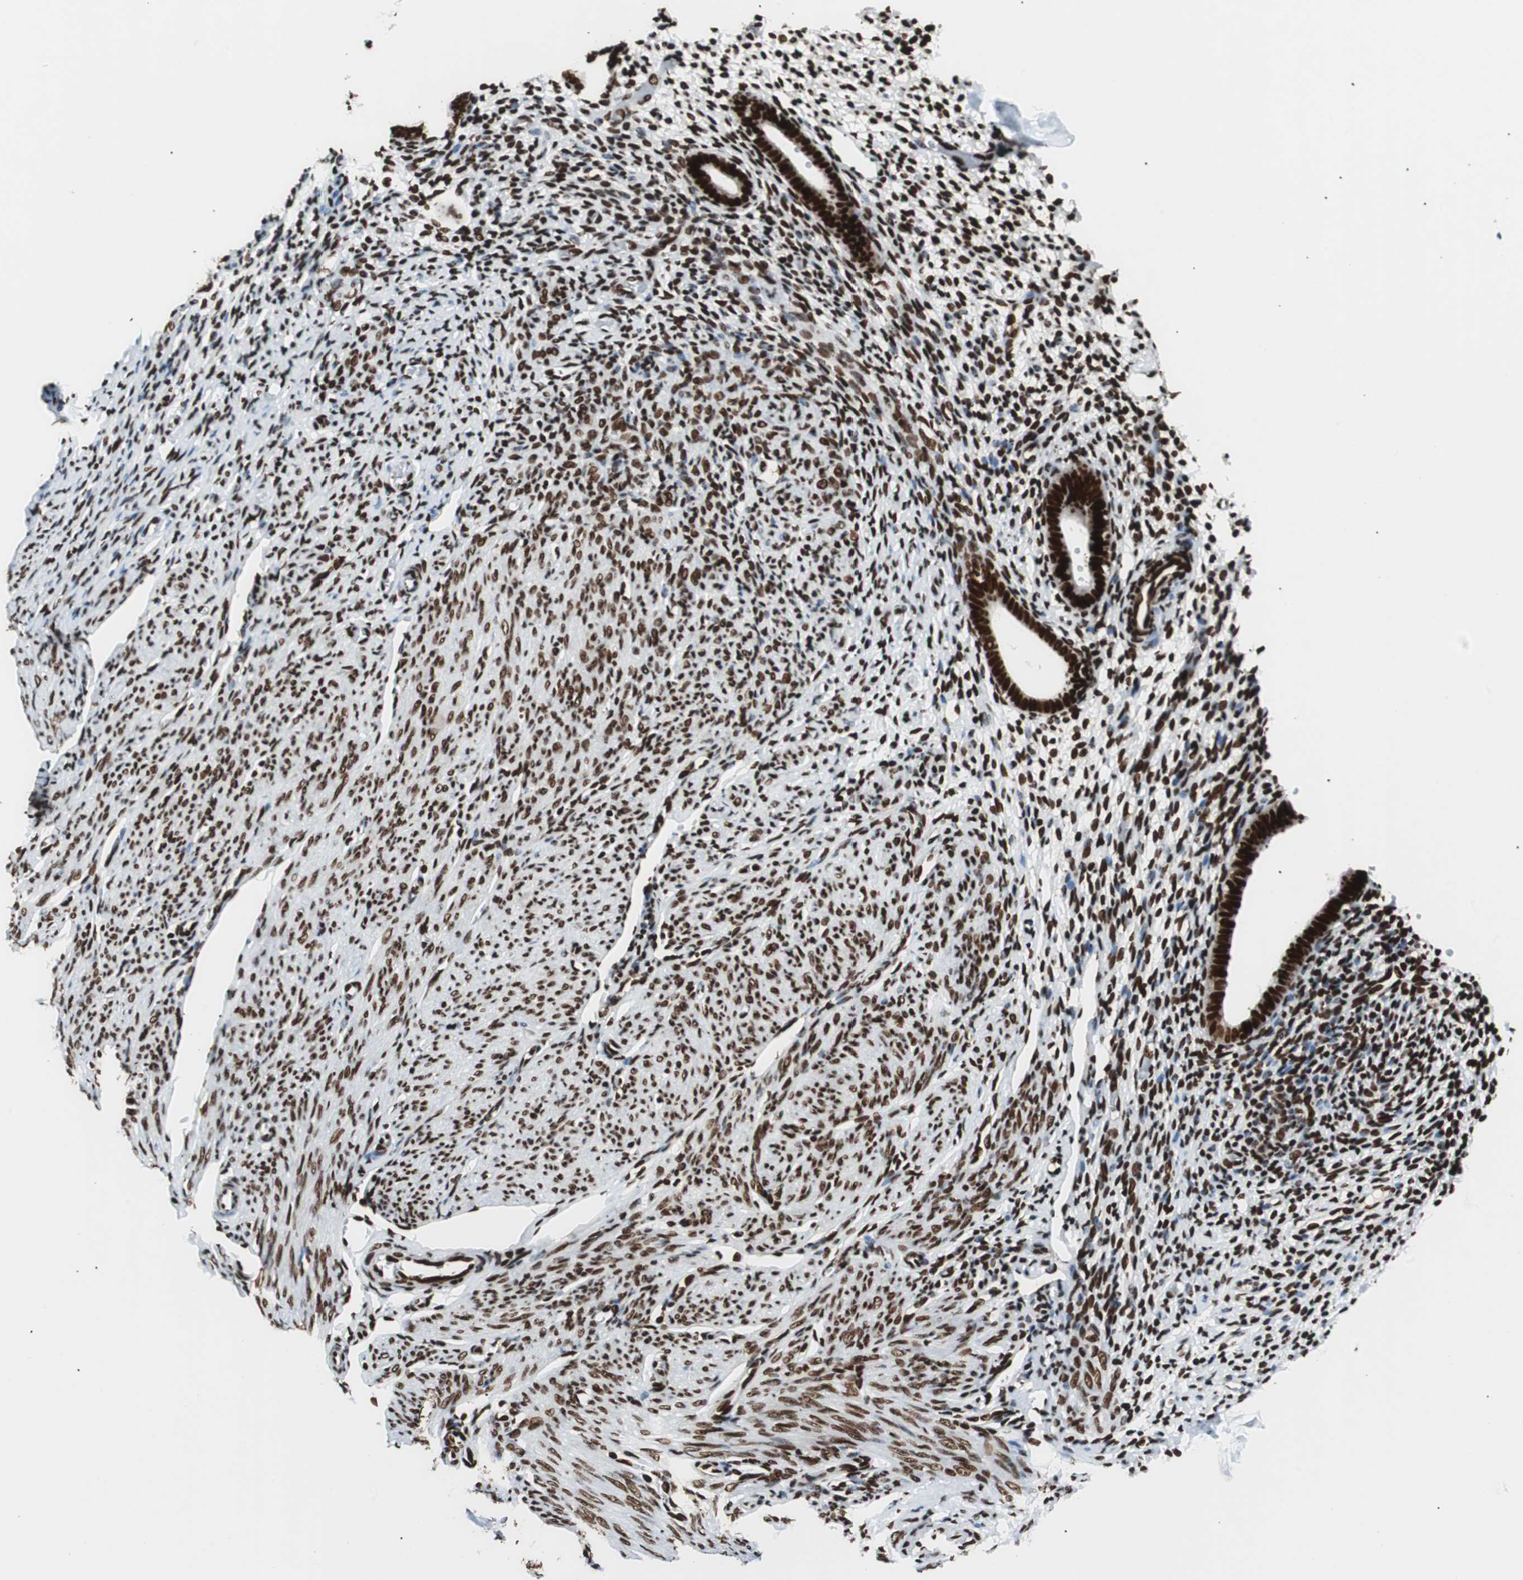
{"staining": {"intensity": "strong", "quantity": ">75%", "location": "nuclear"}, "tissue": "endometrium", "cell_type": "Cells in endometrial stroma", "image_type": "normal", "snomed": [{"axis": "morphology", "description": "Normal tissue, NOS"}, {"axis": "topography", "description": "Endometrium"}], "caption": "The micrograph displays staining of normal endometrium, revealing strong nuclear protein positivity (brown color) within cells in endometrial stroma. Ihc stains the protein in brown and the nuclei are stained blue.", "gene": "EWSR1", "patient": {"sex": "female", "age": 61}}